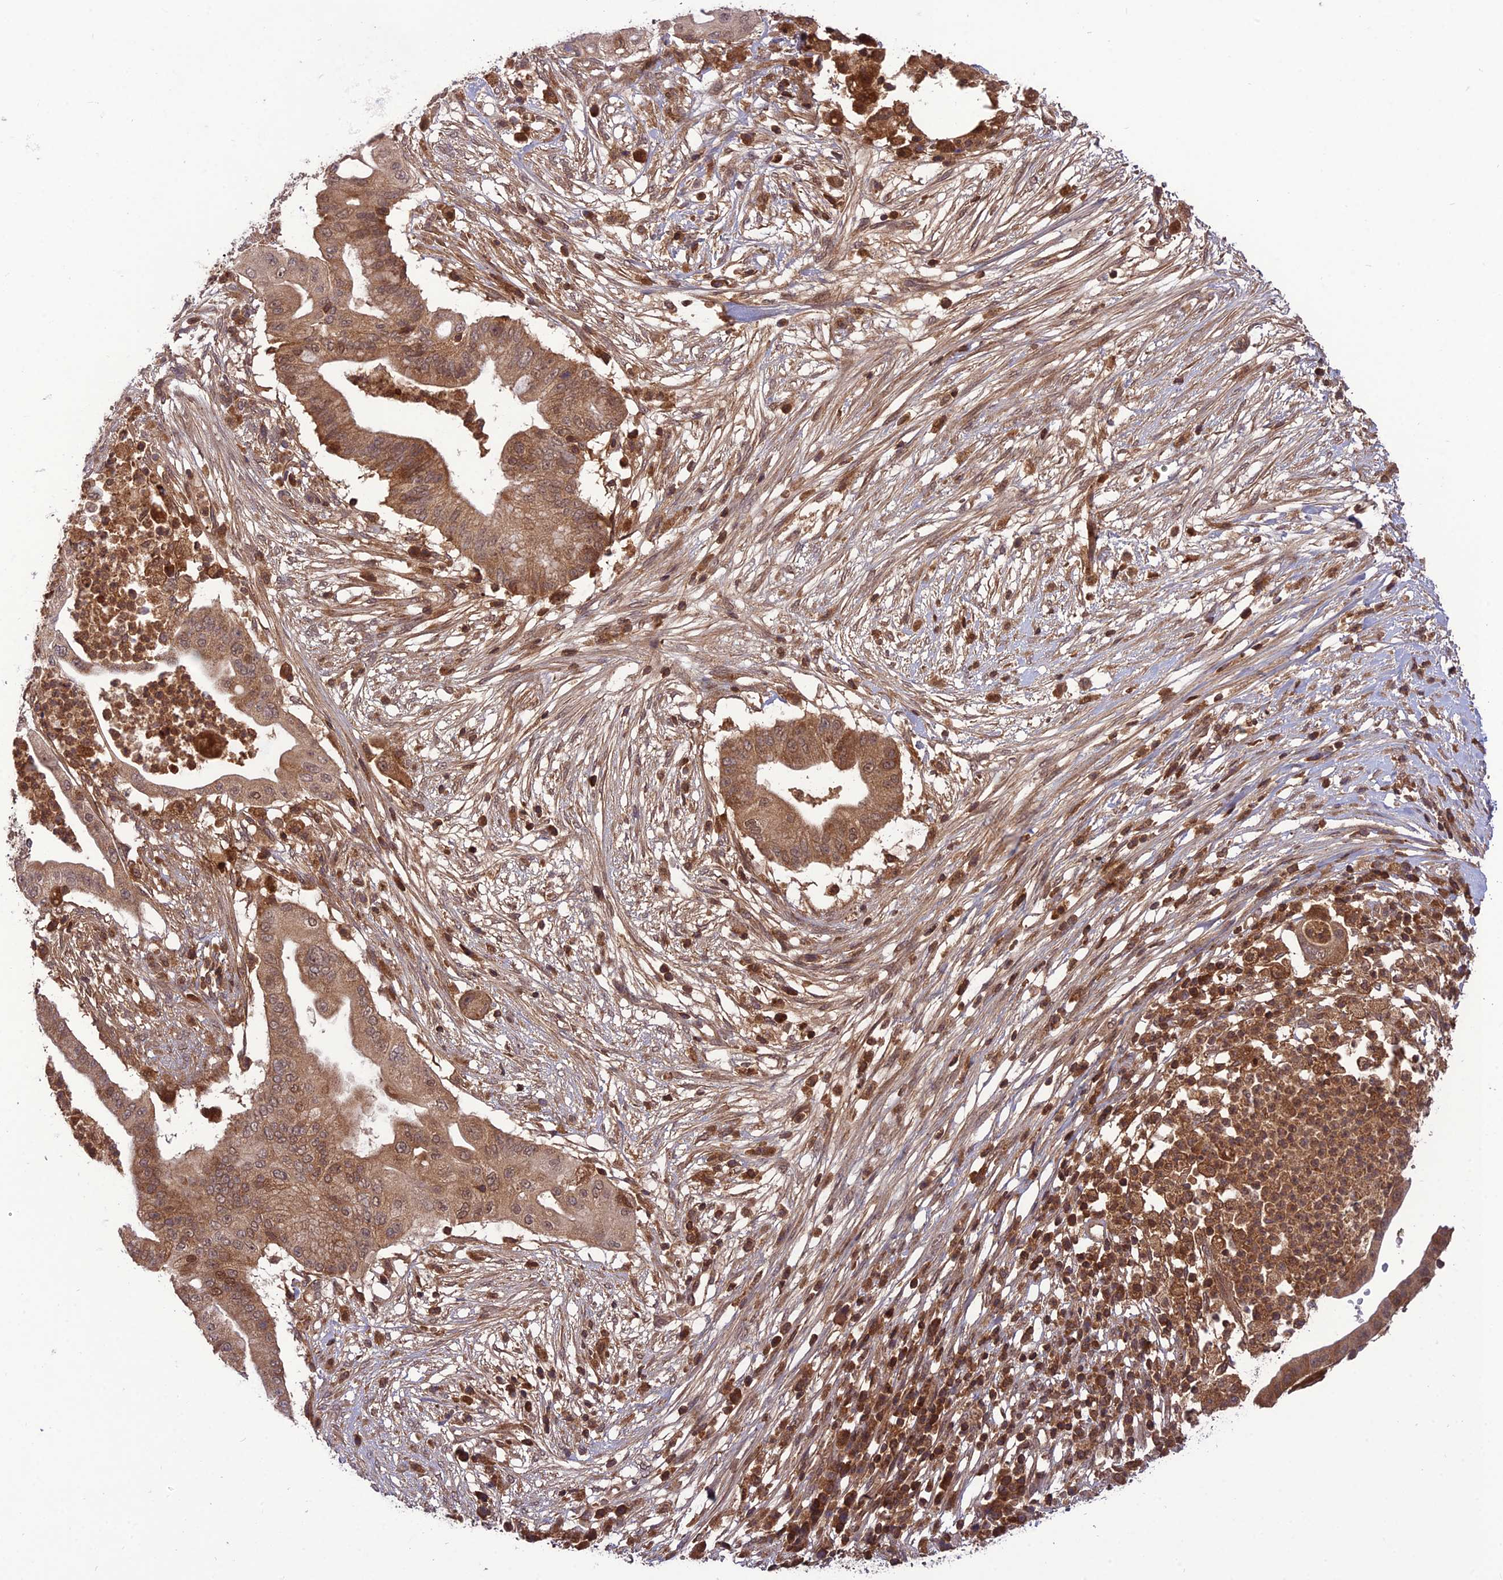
{"staining": {"intensity": "moderate", "quantity": ">75%", "location": "cytoplasmic/membranous,nuclear"}, "tissue": "pancreatic cancer", "cell_type": "Tumor cells", "image_type": "cancer", "snomed": [{"axis": "morphology", "description": "Adenocarcinoma, NOS"}, {"axis": "topography", "description": "Pancreas"}], "caption": "Pancreatic adenocarcinoma stained with a brown dye displays moderate cytoplasmic/membranous and nuclear positive staining in about >75% of tumor cells.", "gene": "NDUFC1", "patient": {"sex": "male", "age": 68}}